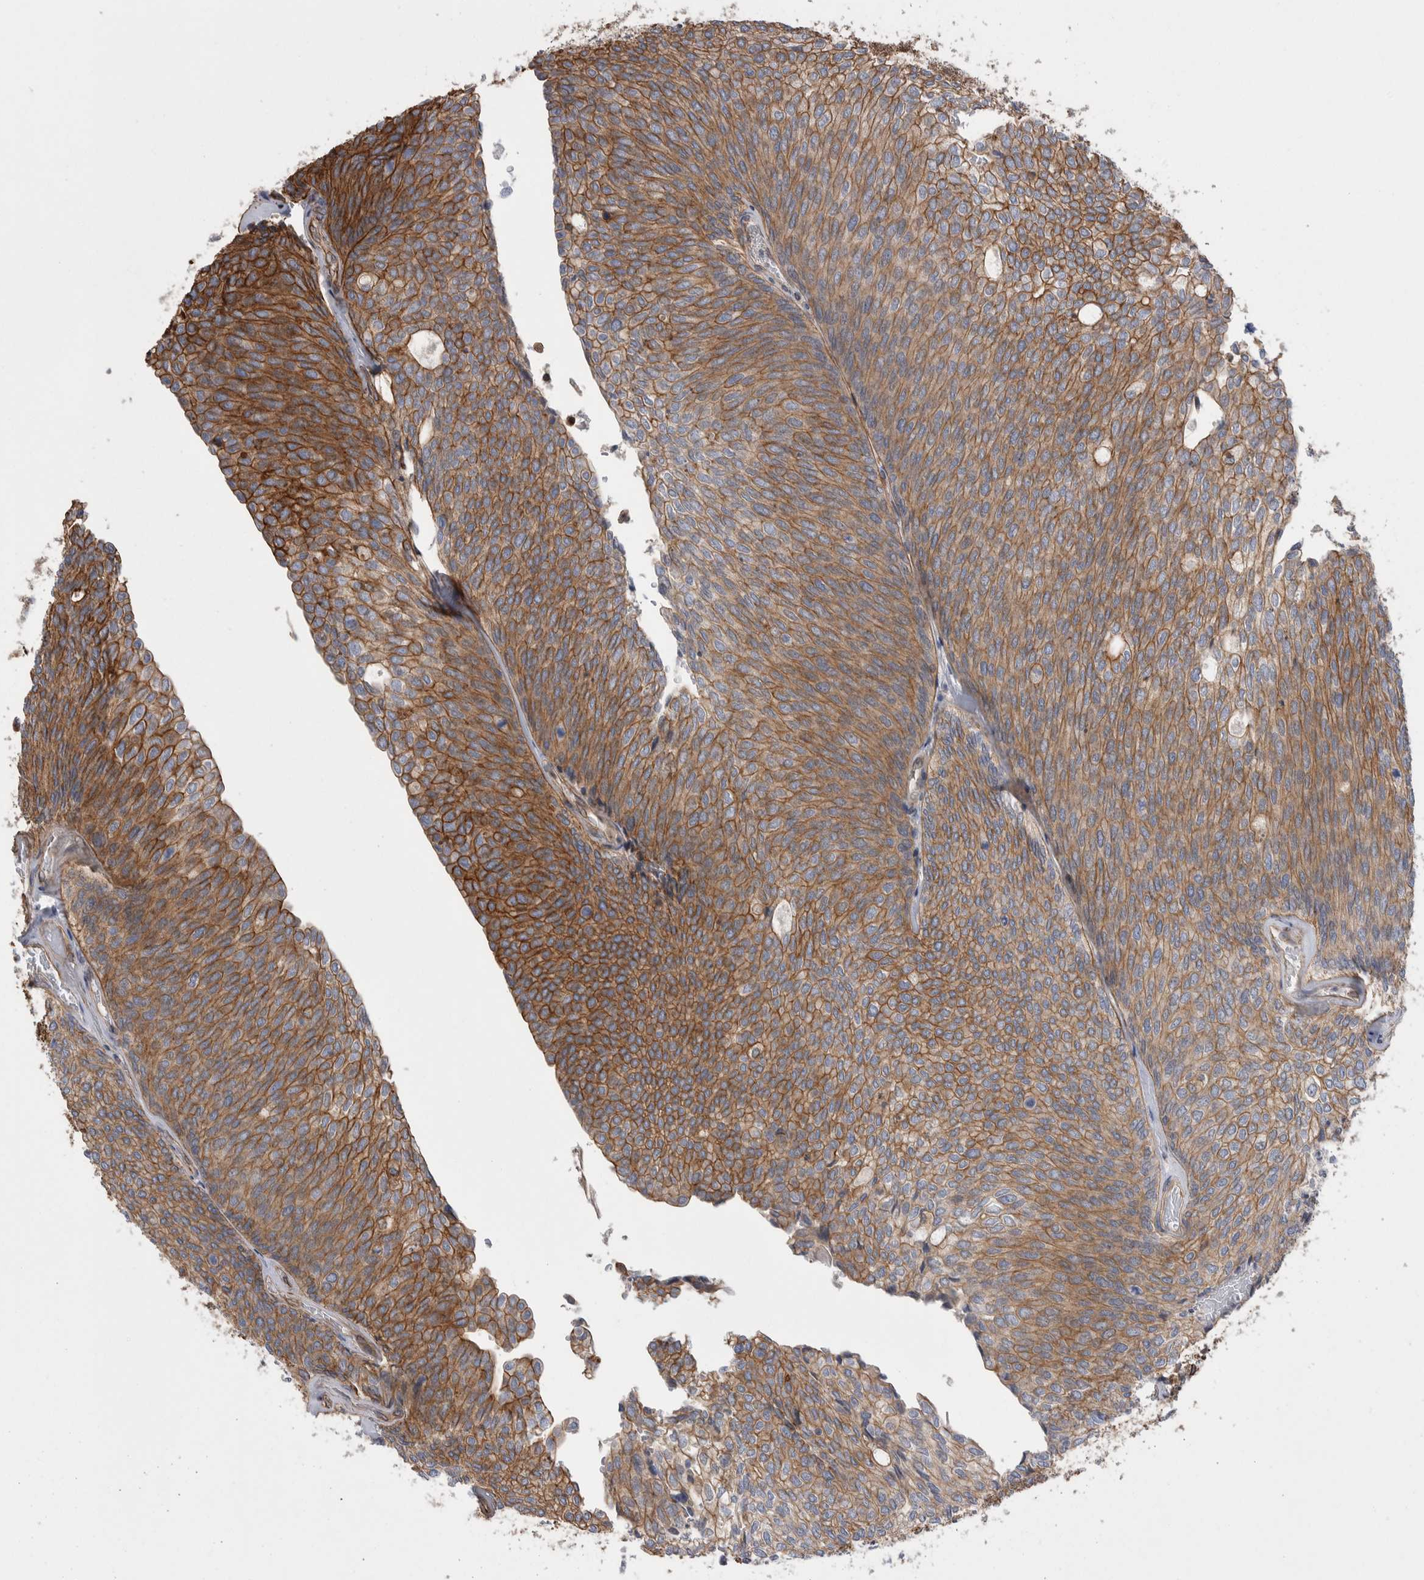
{"staining": {"intensity": "moderate", "quantity": ">75%", "location": "cytoplasmic/membranous"}, "tissue": "urothelial cancer", "cell_type": "Tumor cells", "image_type": "cancer", "snomed": [{"axis": "morphology", "description": "Urothelial carcinoma, Low grade"}, {"axis": "topography", "description": "Urinary bladder"}], "caption": "Immunohistochemical staining of human low-grade urothelial carcinoma reveals medium levels of moderate cytoplasmic/membranous protein staining in about >75% of tumor cells.", "gene": "KIF12", "patient": {"sex": "female", "age": 79}}